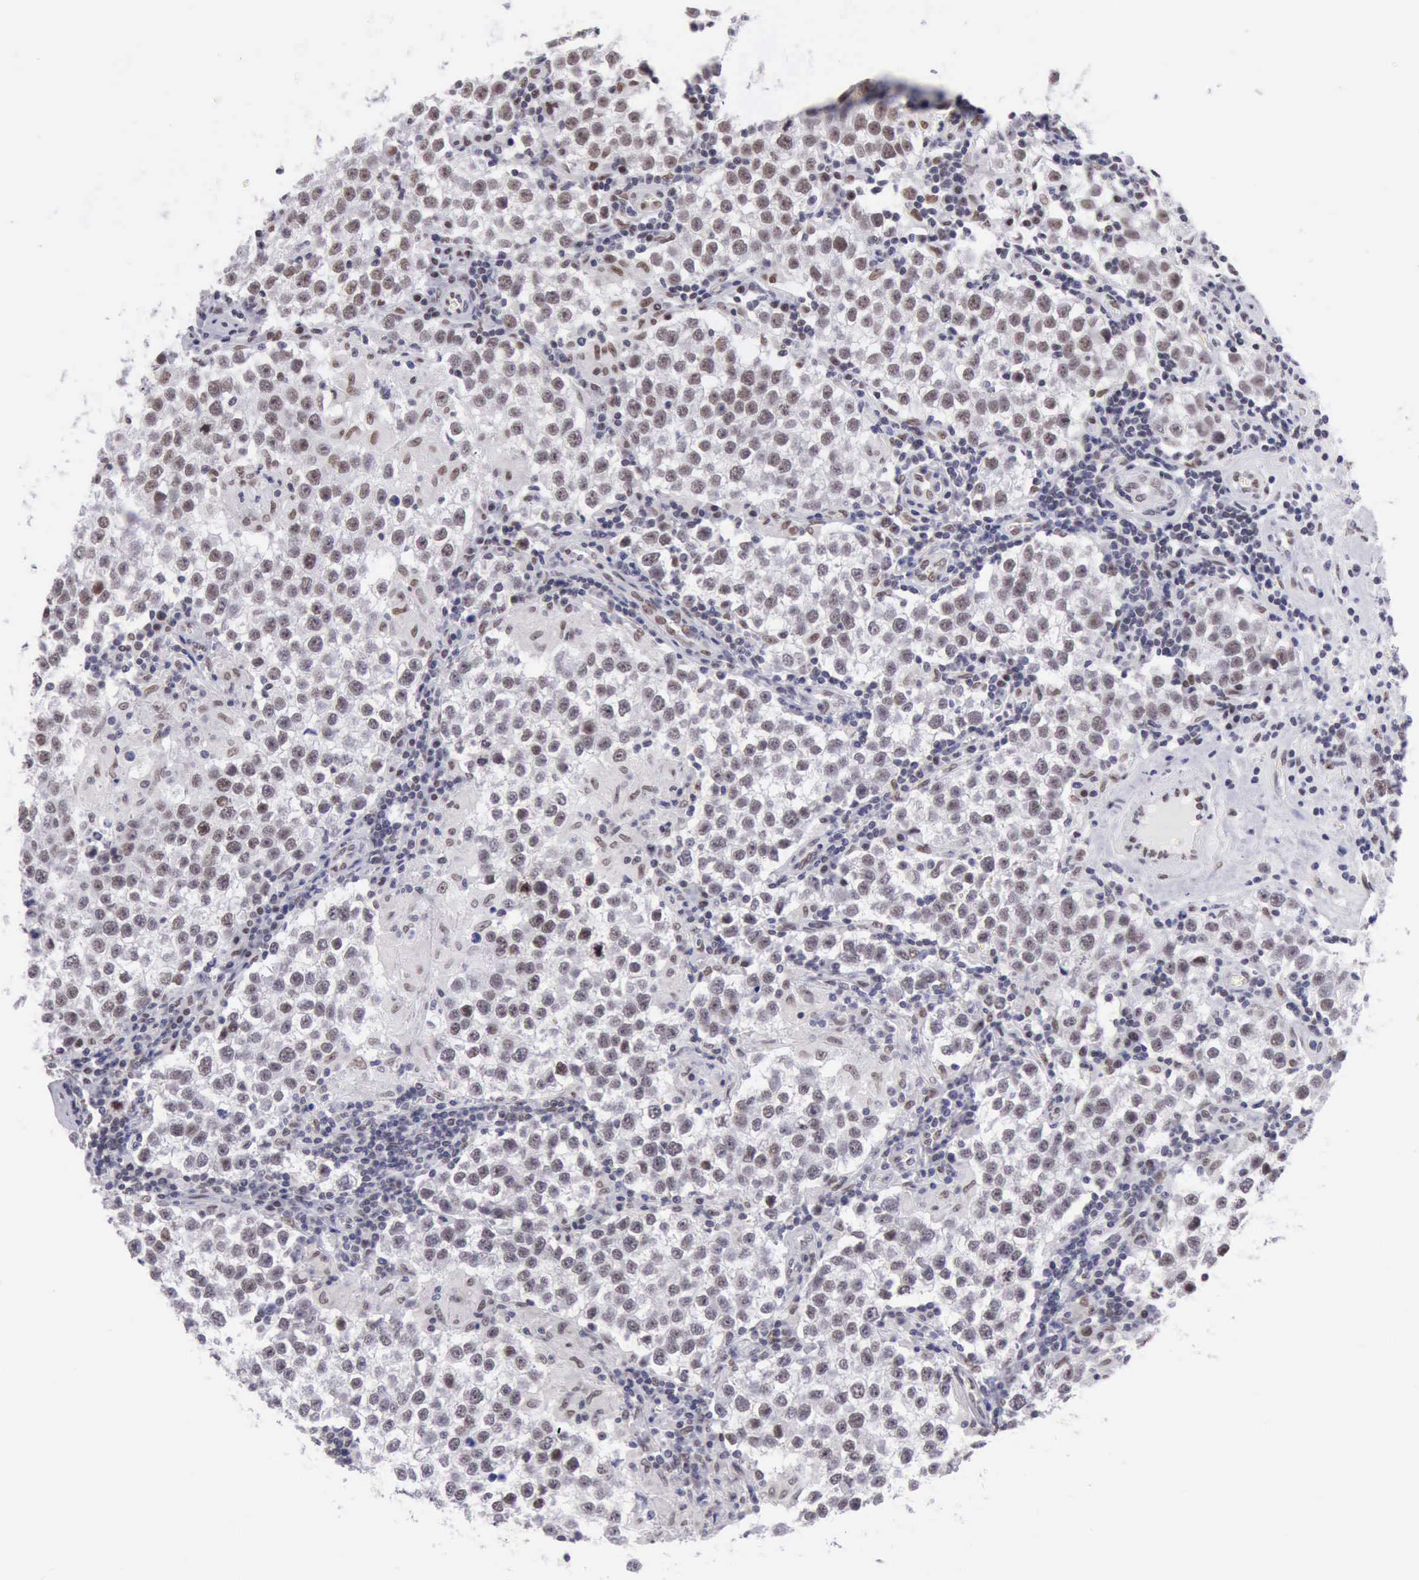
{"staining": {"intensity": "negative", "quantity": "none", "location": "none"}, "tissue": "testis cancer", "cell_type": "Tumor cells", "image_type": "cancer", "snomed": [{"axis": "morphology", "description": "Seminoma, NOS"}, {"axis": "topography", "description": "Testis"}], "caption": "Histopathology image shows no protein staining in tumor cells of testis cancer tissue.", "gene": "ERCC4", "patient": {"sex": "male", "age": 36}}